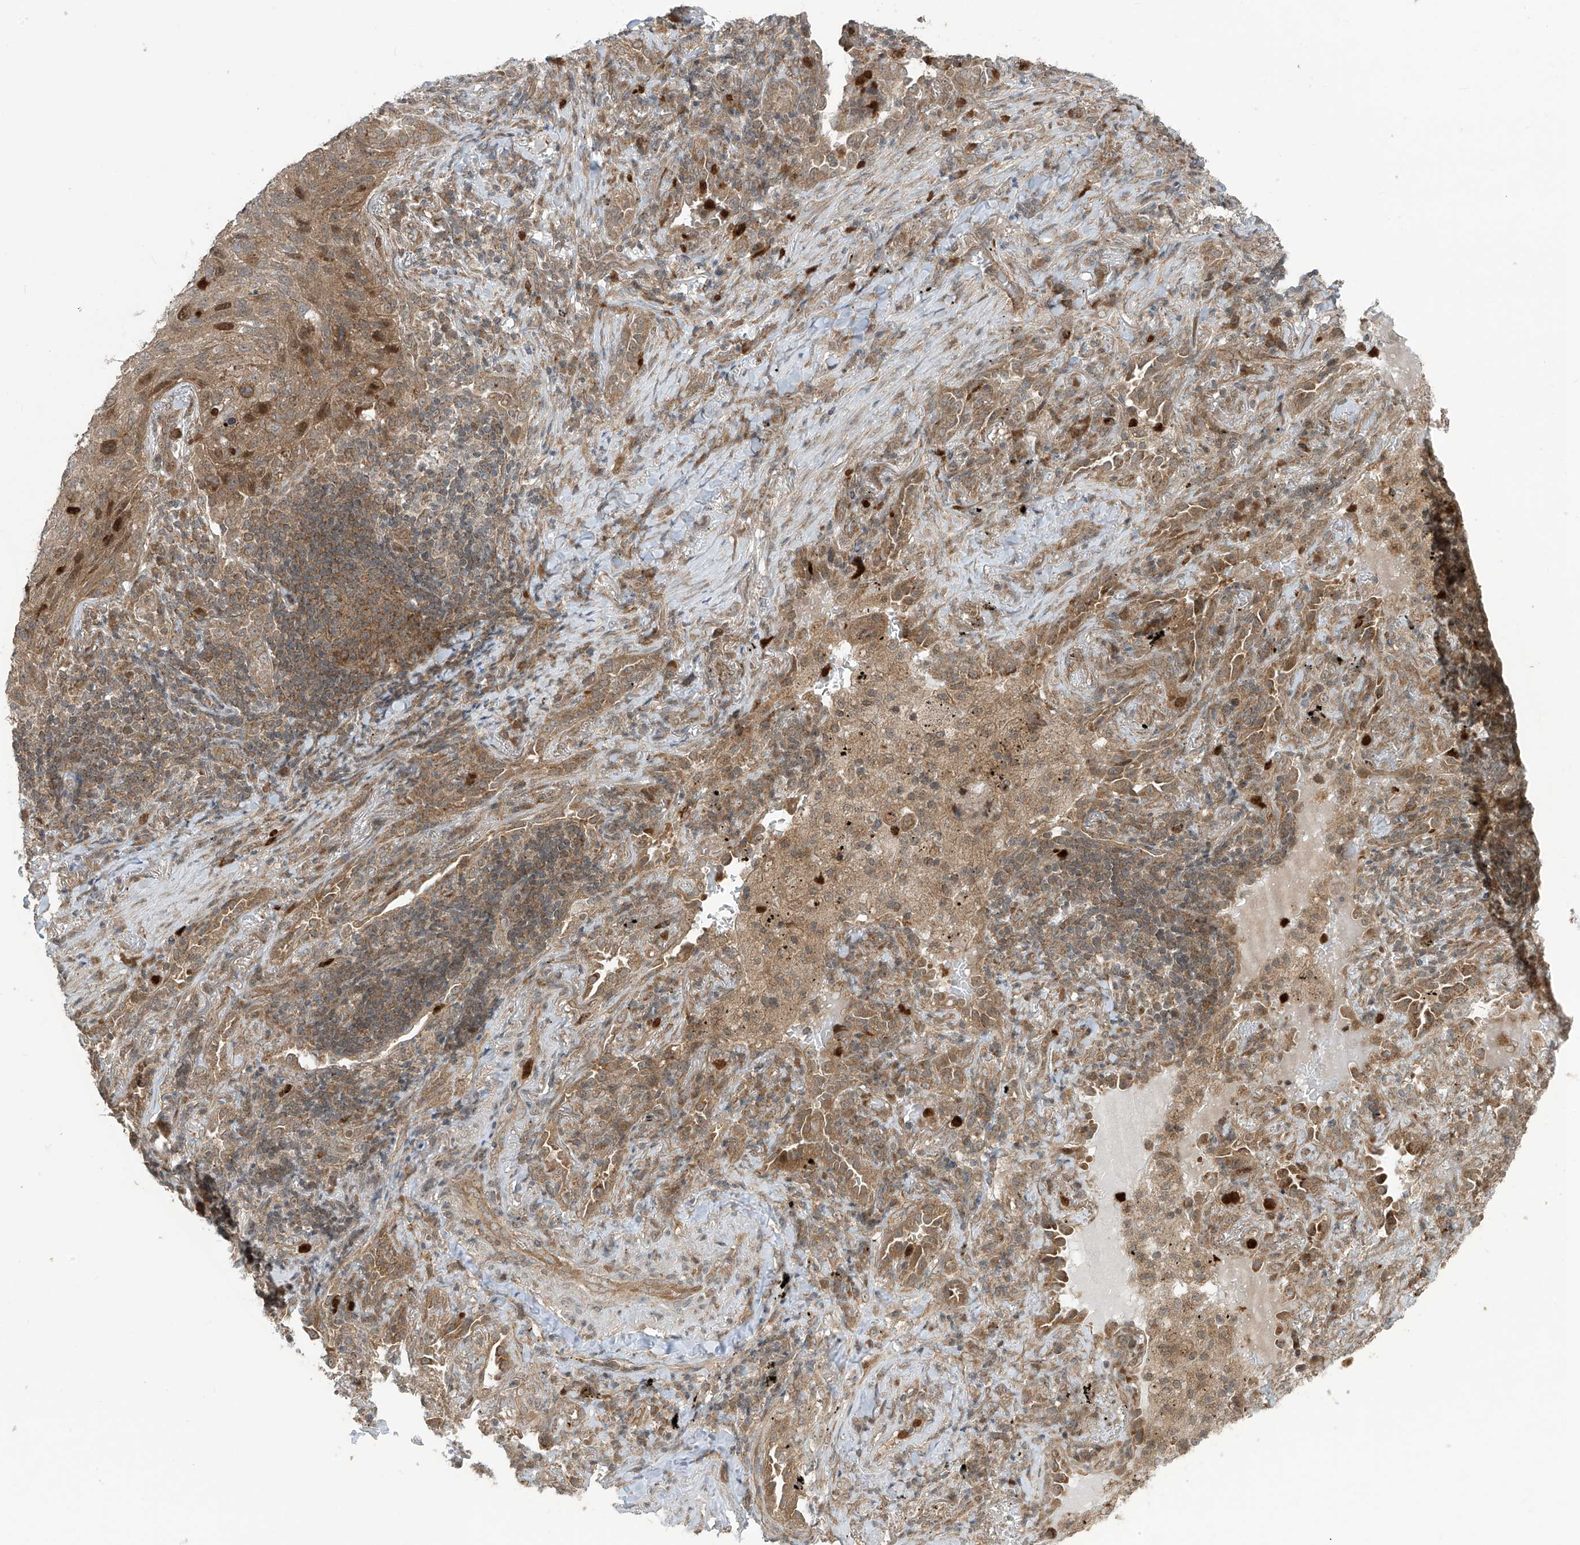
{"staining": {"intensity": "moderate", "quantity": ">75%", "location": "cytoplasmic/membranous,nuclear"}, "tissue": "lung cancer", "cell_type": "Tumor cells", "image_type": "cancer", "snomed": [{"axis": "morphology", "description": "Squamous cell carcinoma, NOS"}, {"axis": "topography", "description": "Lung"}], "caption": "Brown immunohistochemical staining in human lung cancer displays moderate cytoplasmic/membranous and nuclear expression in about >75% of tumor cells.", "gene": "PDE11A", "patient": {"sex": "female", "age": 63}}